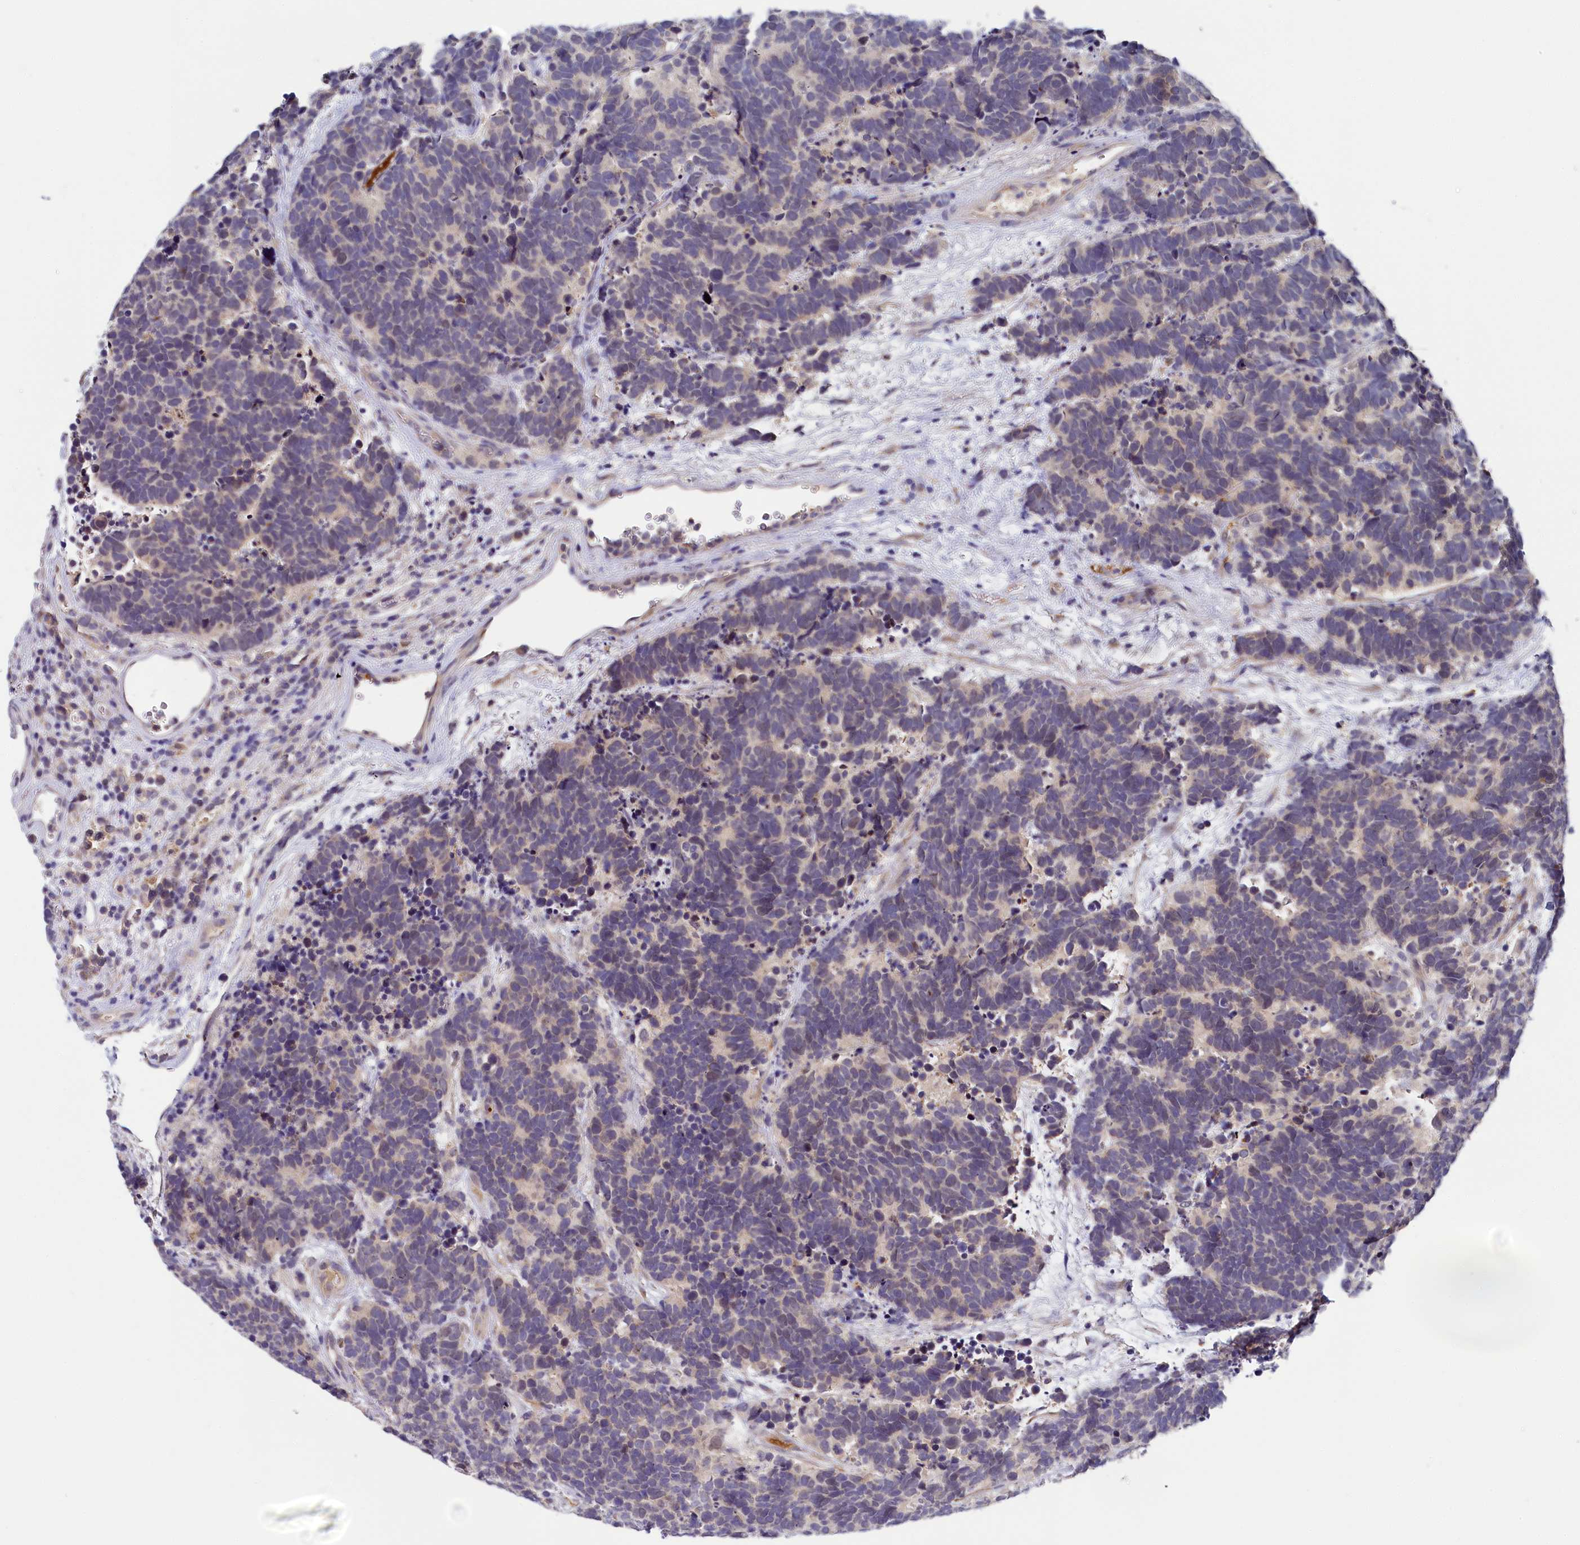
{"staining": {"intensity": "negative", "quantity": "none", "location": "none"}, "tissue": "carcinoid", "cell_type": "Tumor cells", "image_type": "cancer", "snomed": [{"axis": "morphology", "description": "Carcinoma, NOS"}, {"axis": "morphology", "description": "Carcinoid, malignant, NOS"}, {"axis": "topography", "description": "Urinary bladder"}], "caption": "Immunohistochemical staining of carcinoid displays no significant staining in tumor cells.", "gene": "SPINK9", "patient": {"sex": "male", "age": 57}}